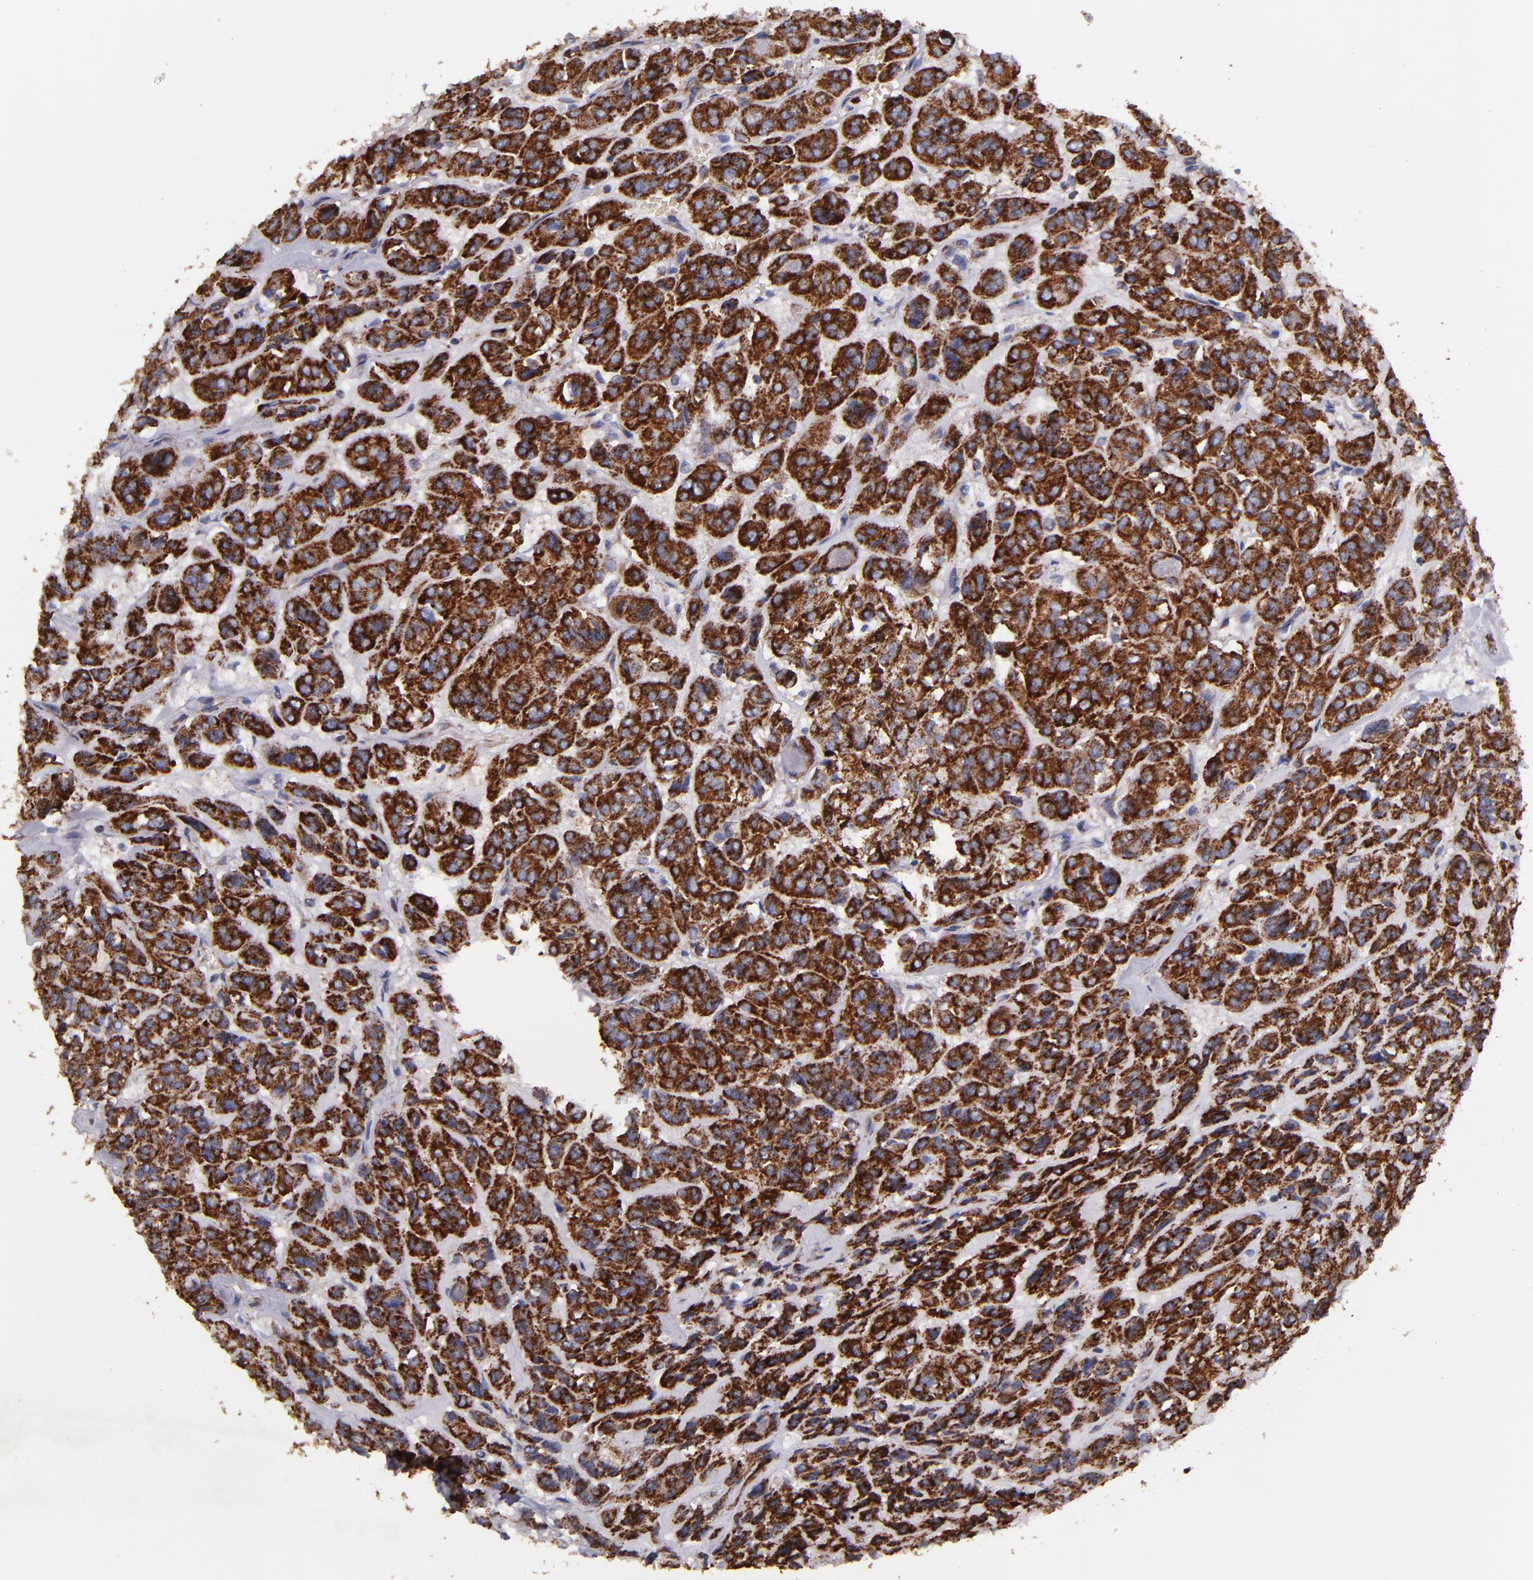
{"staining": {"intensity": "strong", "quantity": ">75%", "location": "cytoplasmic/membranous"}, "tissue": "thyroid cancer", "cell_type": "Tumor cells", "image_type": "cancer", "snomed": [{"axis": "morphology", "description": "Follicular adenoma carcinoma, NOS"}, {"axis": "topography", "description": "Thyroid gland"}], "caption": "A histopathology image of thyroid follicular adenoma carcinoma stained for a protein exhibits strong cytoplasmic/membranous brown staining in tumor cells.", "gene": "CLTA", "patient": {"sex": "female", "age": 71}}